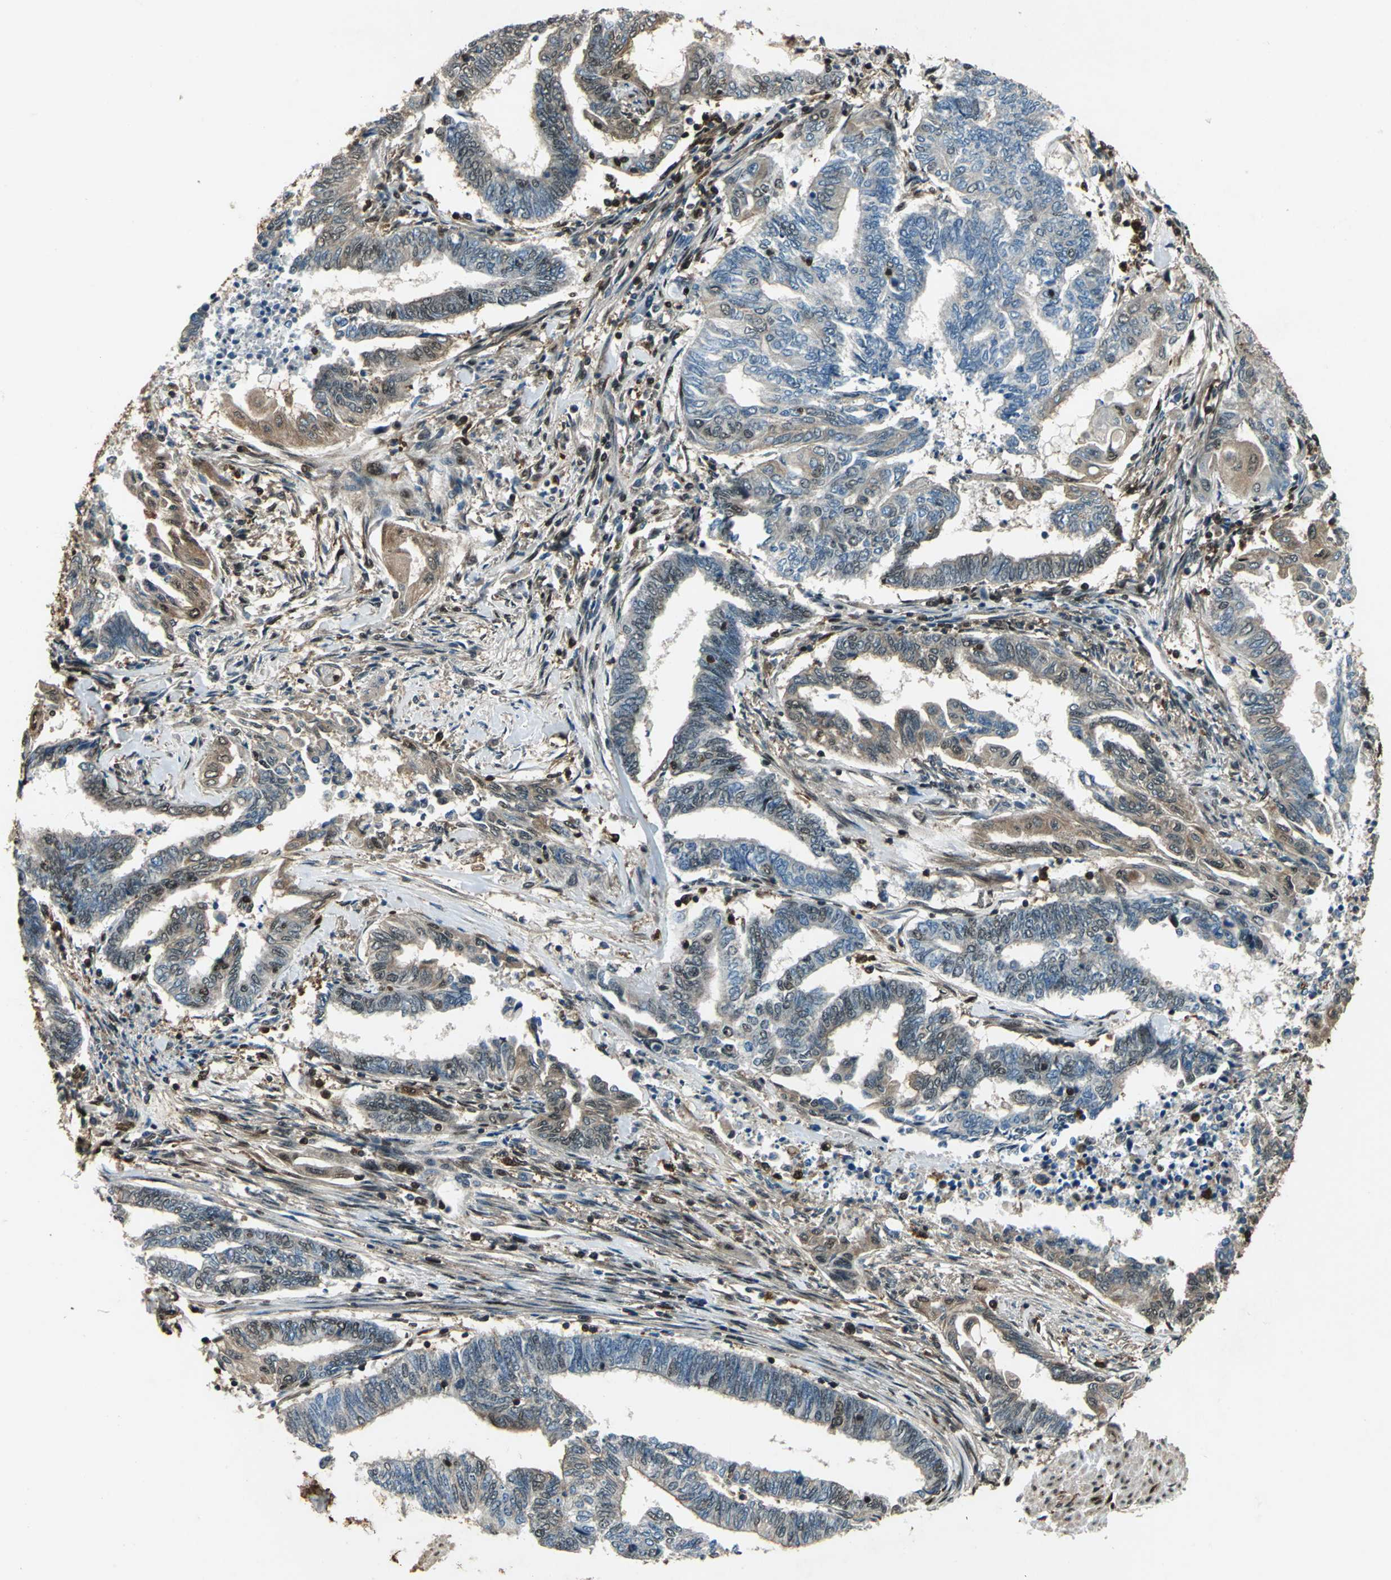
{"staining": {"intensity": "weak", "quantity": "25%-75%", "location": "cytoplasmic/membranous,nuclear"}, "tissue": "endometrial cancer", "cell_type": "Tumor cells", "image_type": "cancer", "snomed": [{"axis": "morphology", "description": "Adenocarcinoma, NOS"}, {"axis": "topography", "description": "Uterus"}, {"axis": "topography", "description": "Endometrium"}], "caption": "Endometrial cancer tissue demonstrates weak cytoplasmic/membranous and nuclear positivity in about 25%-75% of tumor cells, visualized by immunohistochemistry. (DAB (3,3'-diaminobenzidine) IHC, brown staining for protein, blue staining for nuclei).", "gene": "PPP1R13L", "patient": {"sex": "female", "age": 70}}